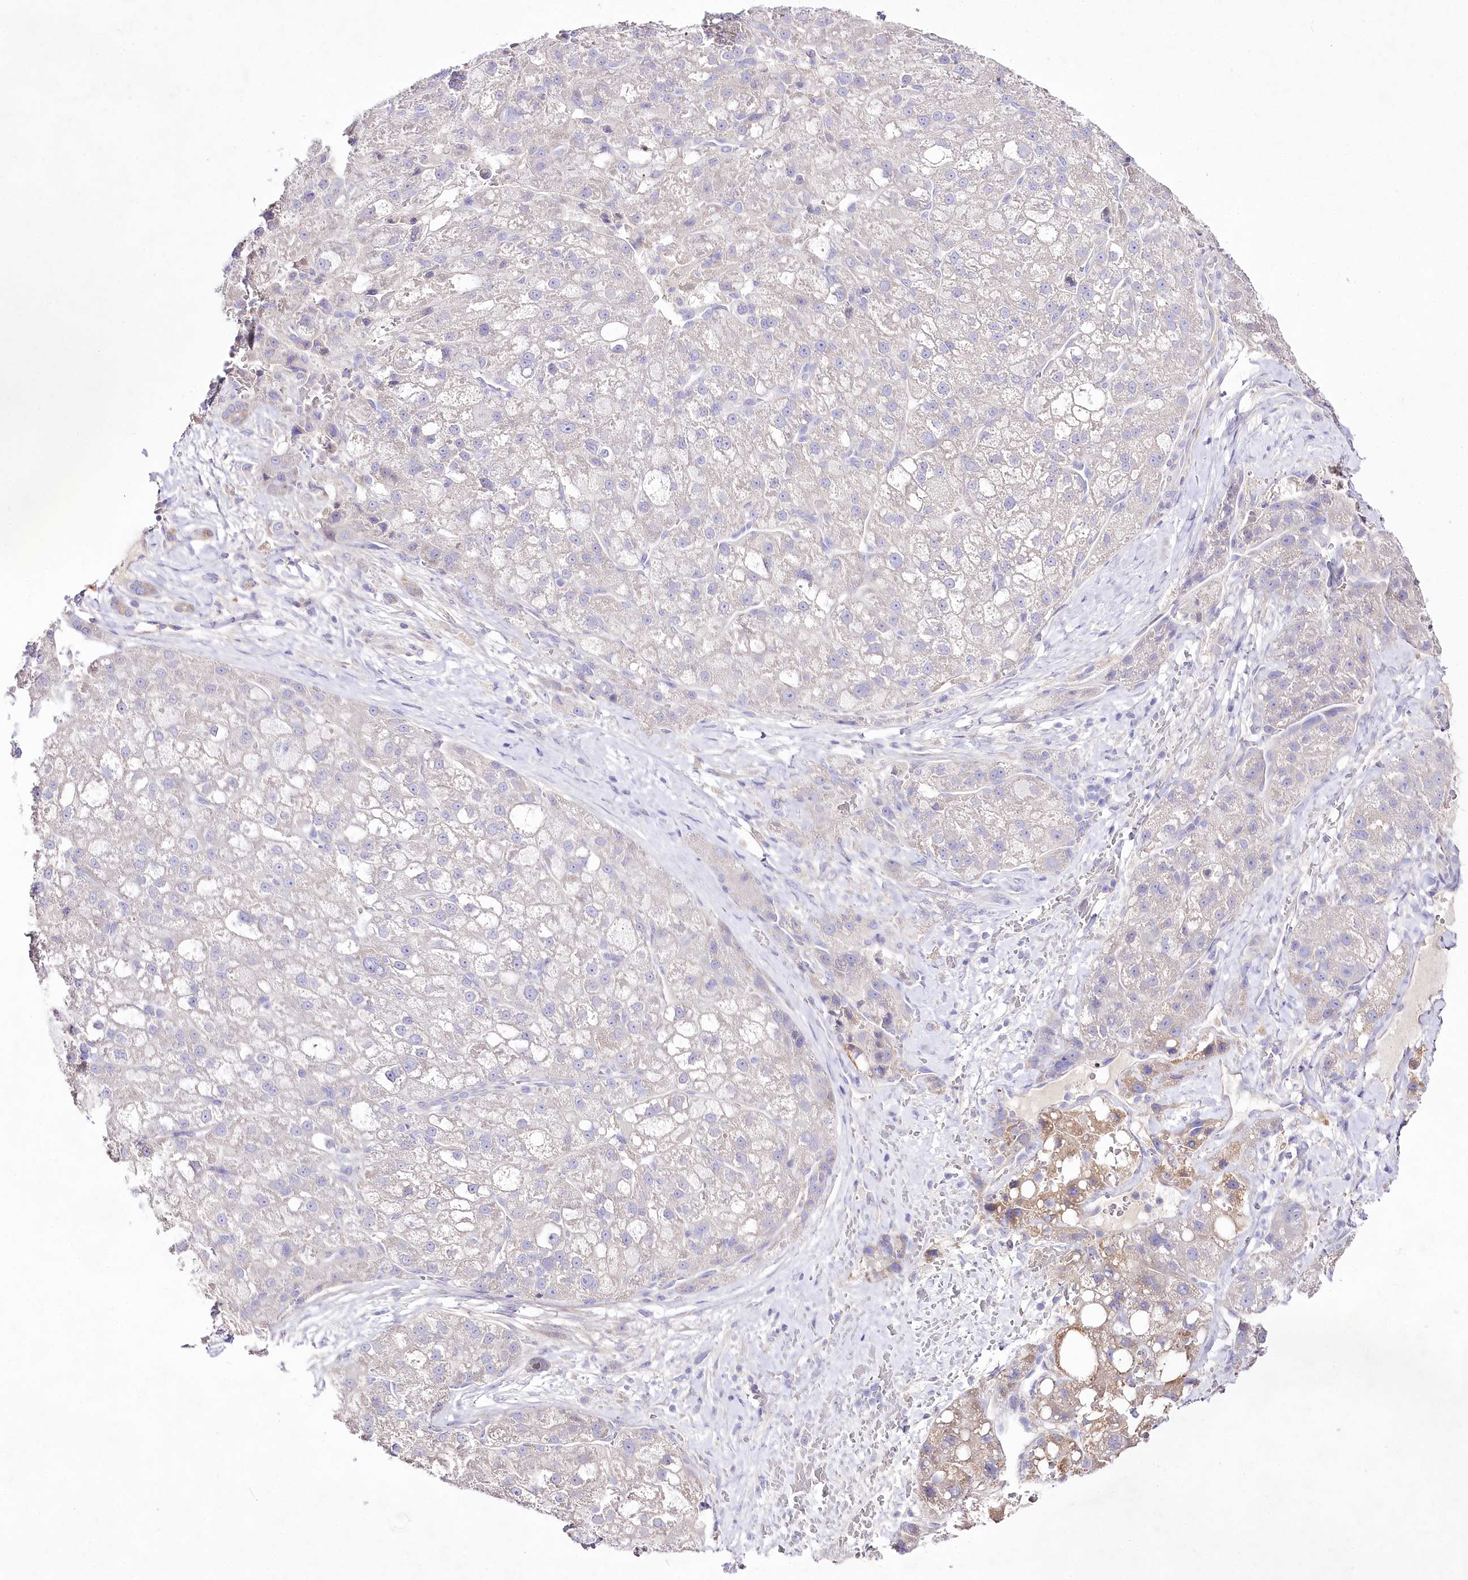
{"staining": {"intensity": "moderate", "quantity": "<25%", "location": "cytoplasmic/membranous"}, "tissue": "liver cancer", "cell_type": "Tumor cells", "image_type": "cancer", "snomed": [{"axis": "morphology", "description": "Normal tissue, NOS"}, {"axis": "morphology", "description": "Carcinoma, Hepatocellular, NOS"}, {"axis": "topography", "description": "Liver"}], "caption": "An IHC histopathology image of tumor tissue is shown. Protein staining in brown labels moderate cytoplasmic/membranous positivity in liver cancer (hepatocellular carcinoma) within tumor cells.", "gene": "LRRC14B", "patient": {"sex": "male", "age": 57}}